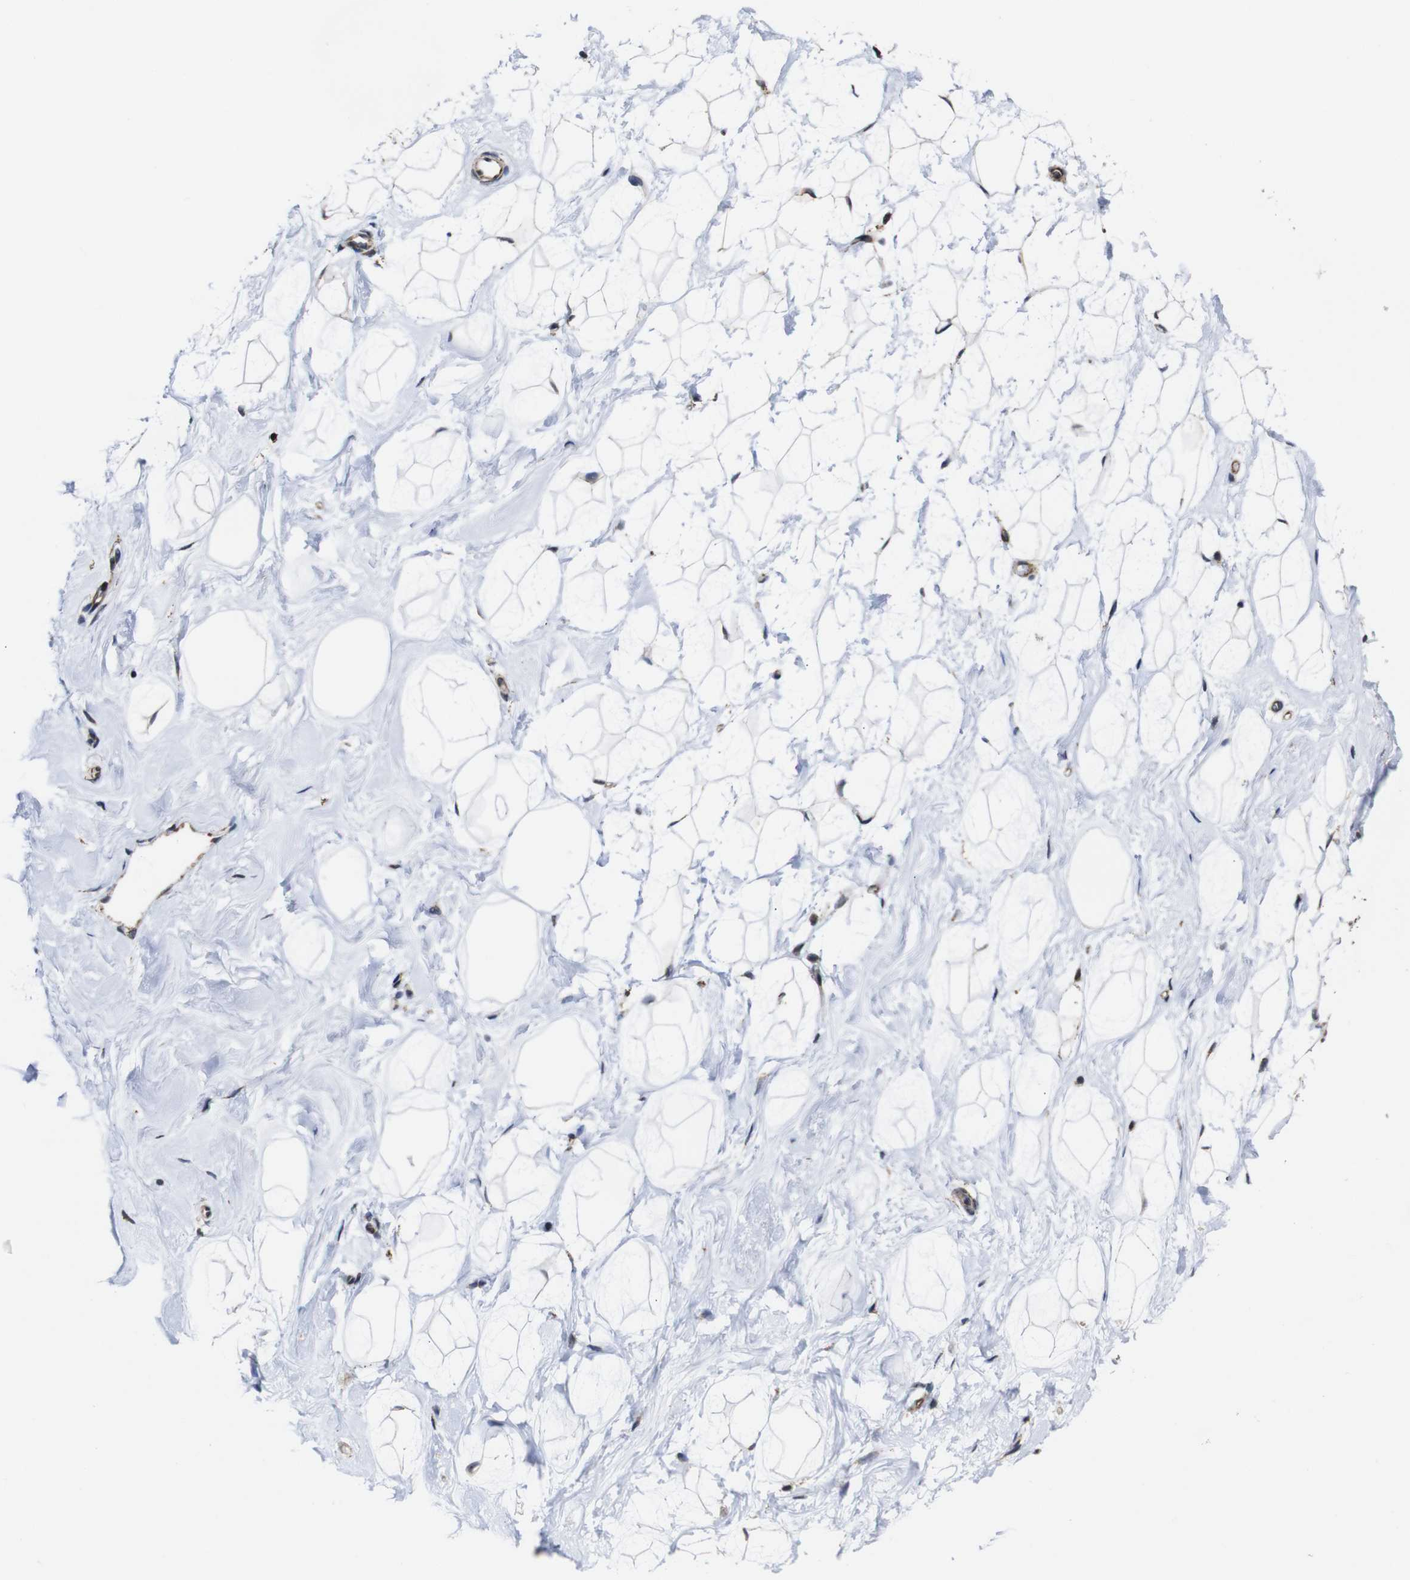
{"staining": {"intensity": "negative", "quantity": "none", "location": "none"}, "tissue": "breast", "cell_type": "Adipocytes", "image_type": "normal", "snomed": [{"axis": "morphology", "description": "Normal tissue, NOS"}, {"axis": "topography", "description": "Breast"}], "caption": "The photomicrograph reveals no significant expression in adipocytes of breast. (DAB (3,3'-diaminobenzidine) IHC with hematoxylin counter stain).", "gene": "C17orf80", "patient": {"sex": "female", "age": 23}}